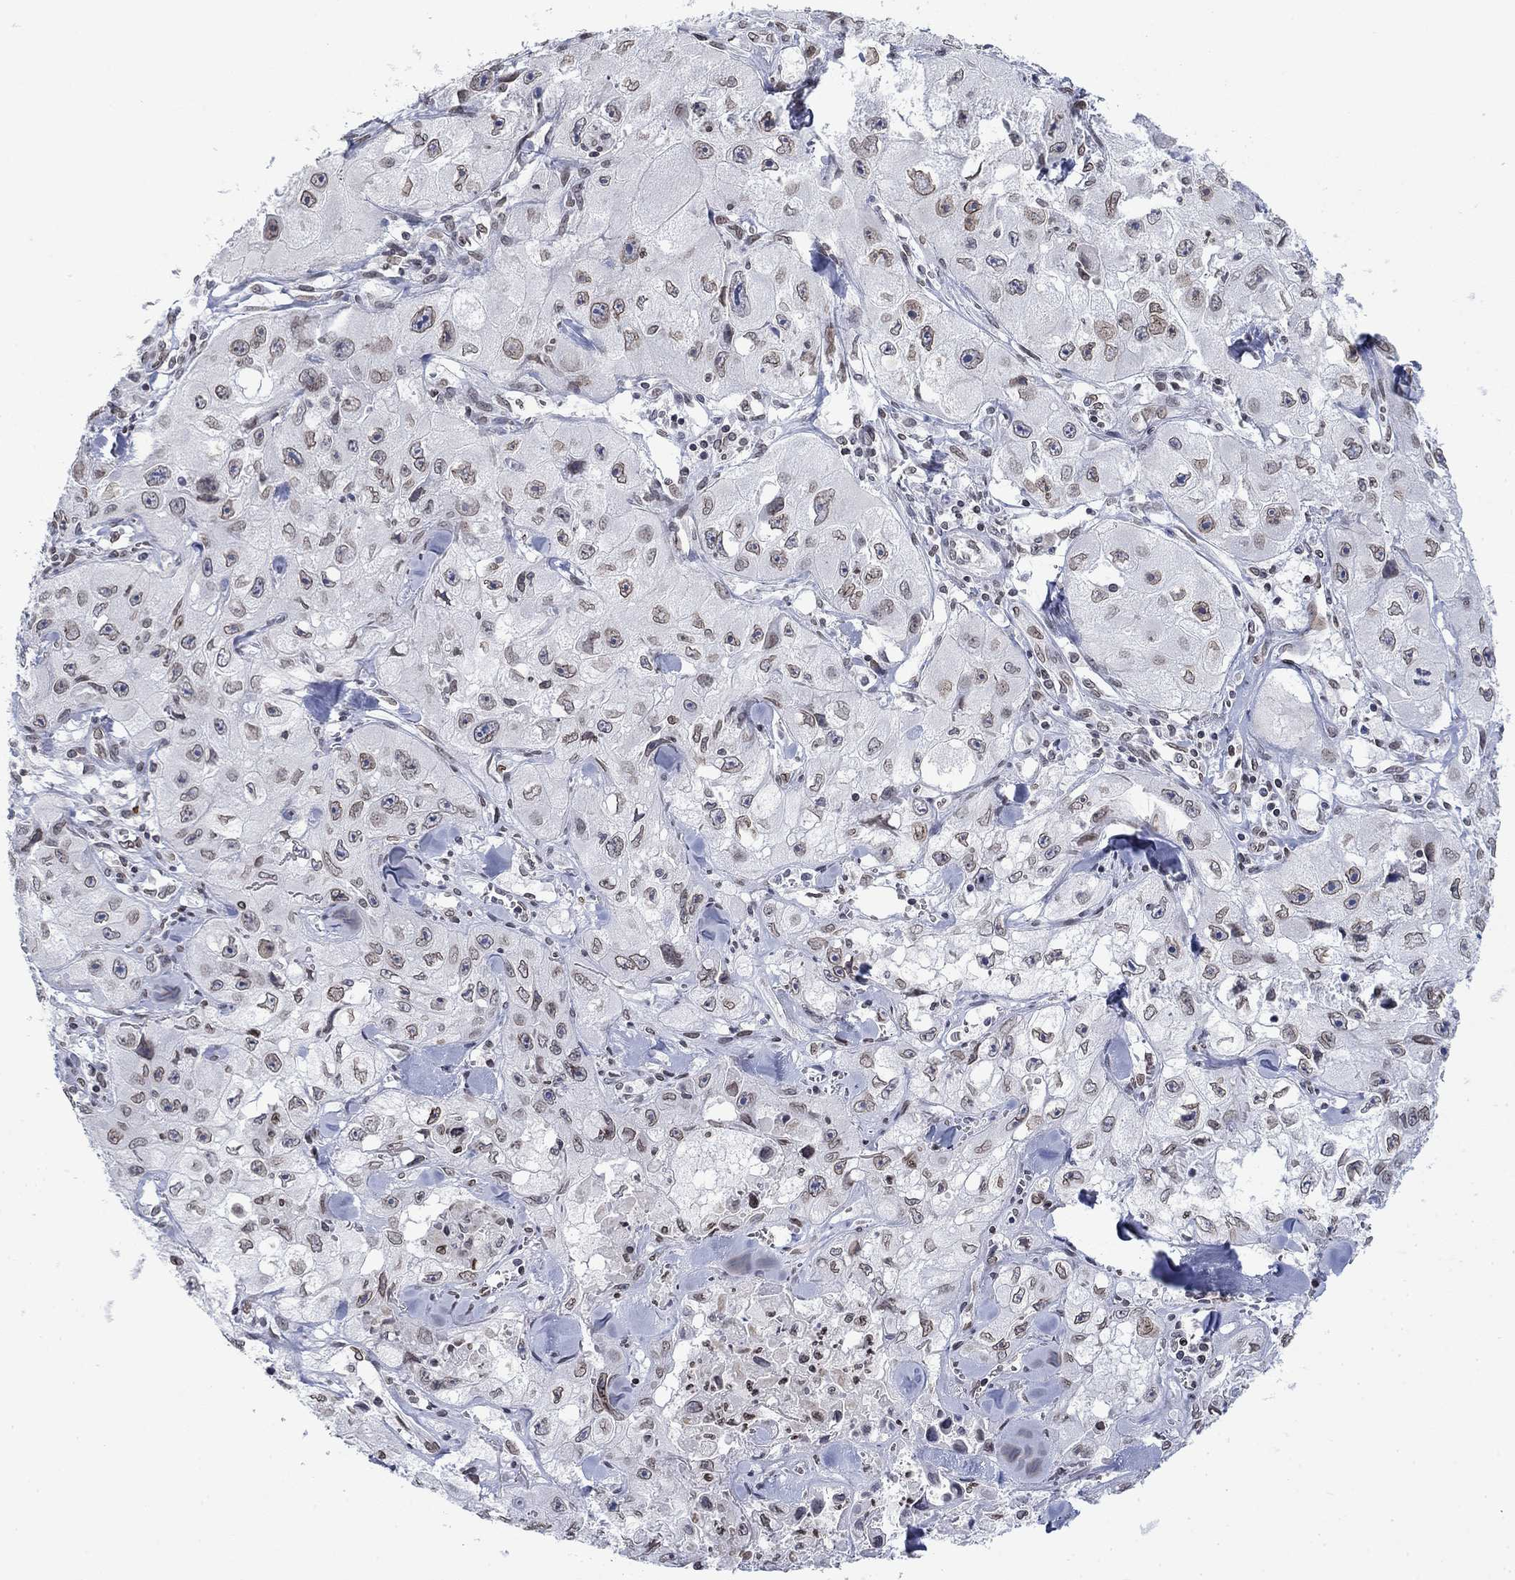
{"staining": {"intensity": "moderate", "quantity": ">75%", "location": "cytoplasmic/membranous,nuclear"}, "tissue": "skin cancer", "cell_type": "Tumor cells", "image_type": "cancer", "snomed": [{"axis": "morphology", "description": "Squamous cell carcinoma, NOS"}, {"axis": "topography", "description": "Skin"}, {"axis": "topography", "description": "Subcutis"}], "caption": "A high-resolution image shows immunohistochemistry staining of skin squamous cell carcinoma, which reveals moderate cytoplasmic/membranous and nuclear expression in about >75% of tumor cells.", "gene": "TOR1AIP1", "patient": {"sex": "male", "age": 73}}